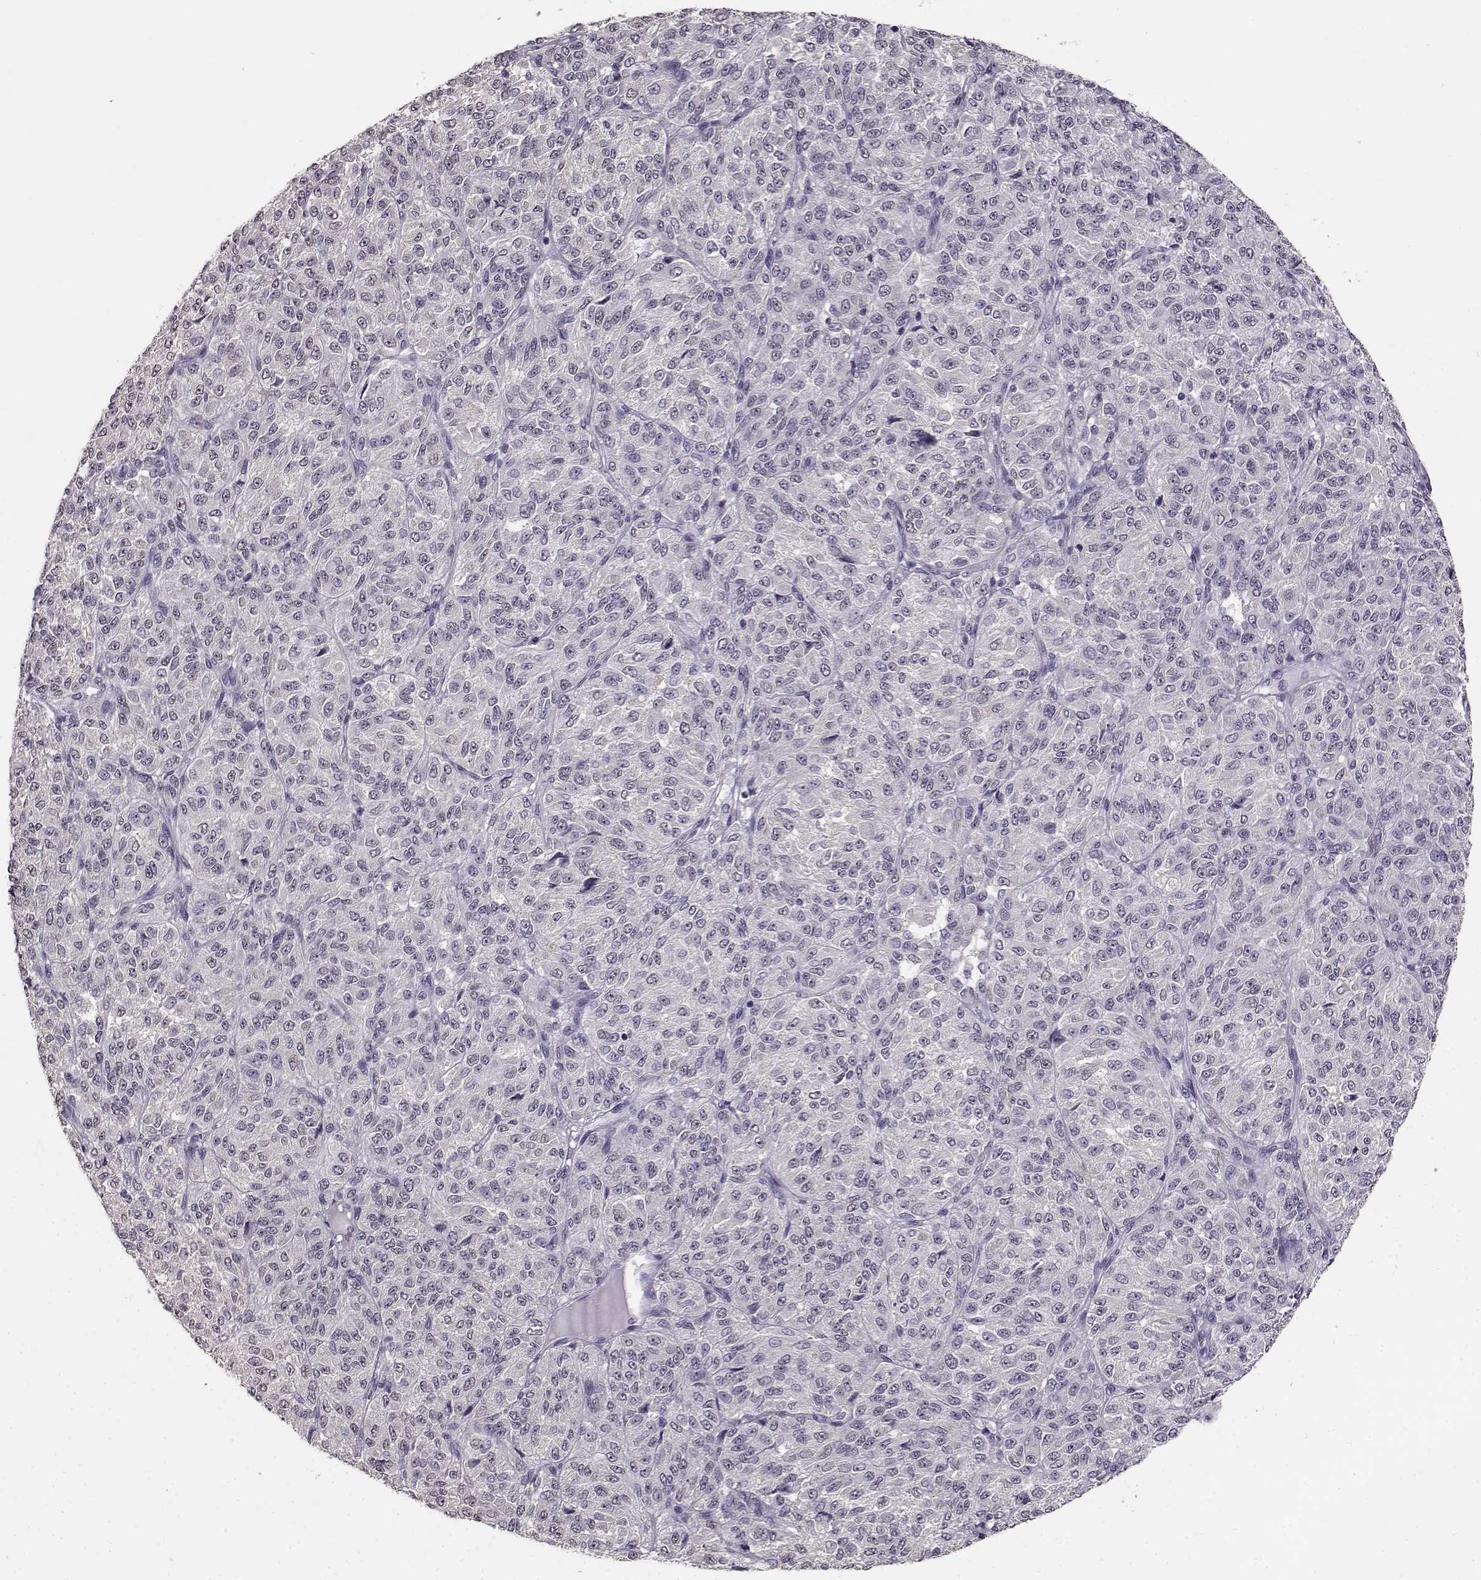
{"staining": {"intensity": "negative", "quantity": "none", "location": "none"}, "tissue": "melanoma", "cell_type": "Tumor cells", "image_type": "cancer", "snomed": [{"axis": "morphology", "description": "Malignant melanoma, Metastatic site"}, {"axis": "topography", "description": "Brain"}], "caption": "This is an immunohistochemistry micrograph of human melanoma. There is no expression in tumor cells.", "gene": "RP1L1", "patient": {"sex": "female", "age": 56}}